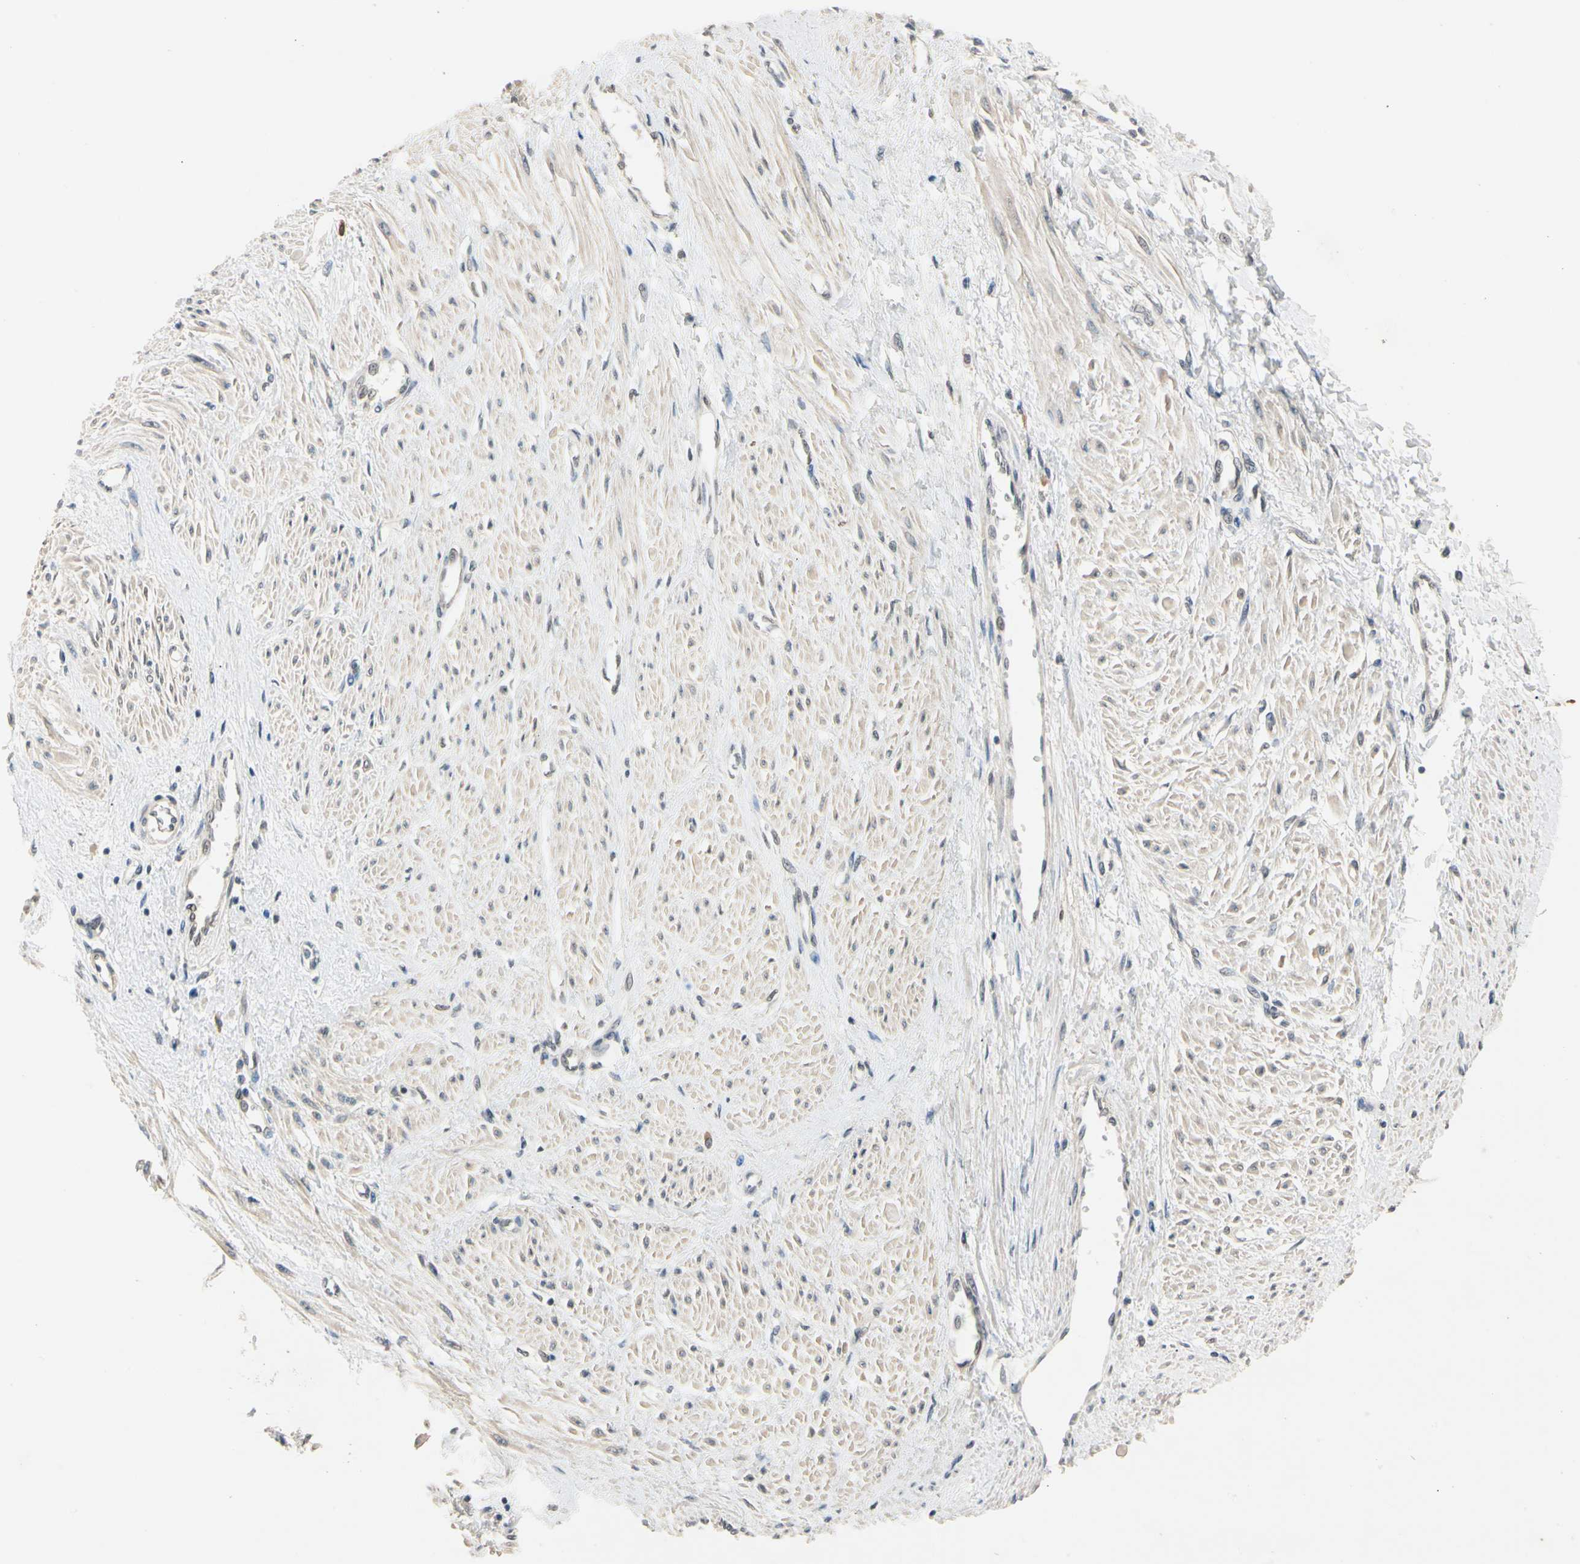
{"staining": {"intensity": "weak", "quantity": "25%-75%", "location": "cytoplasmic/membranous"}, "tissue": "smooth muscle", "cell_type": "Smooth muscle cells", "image_type": "normal", "snomed": [{"axis": "morphology", "description": "Normal tissue, NOS"}, {"axis": "topography", "description": "Smooth muscle"}, {"axis": "topography", "description": "Uterus"}], "caption": "Brown immunohistochemical staining in unremarkable smooth muscle shows weak cytoplasmic/membranous expression in about 25%-75% of smooth muscle cells.", "gene": "RIOX2", "patient": {"sex": "female", "age": 39}}